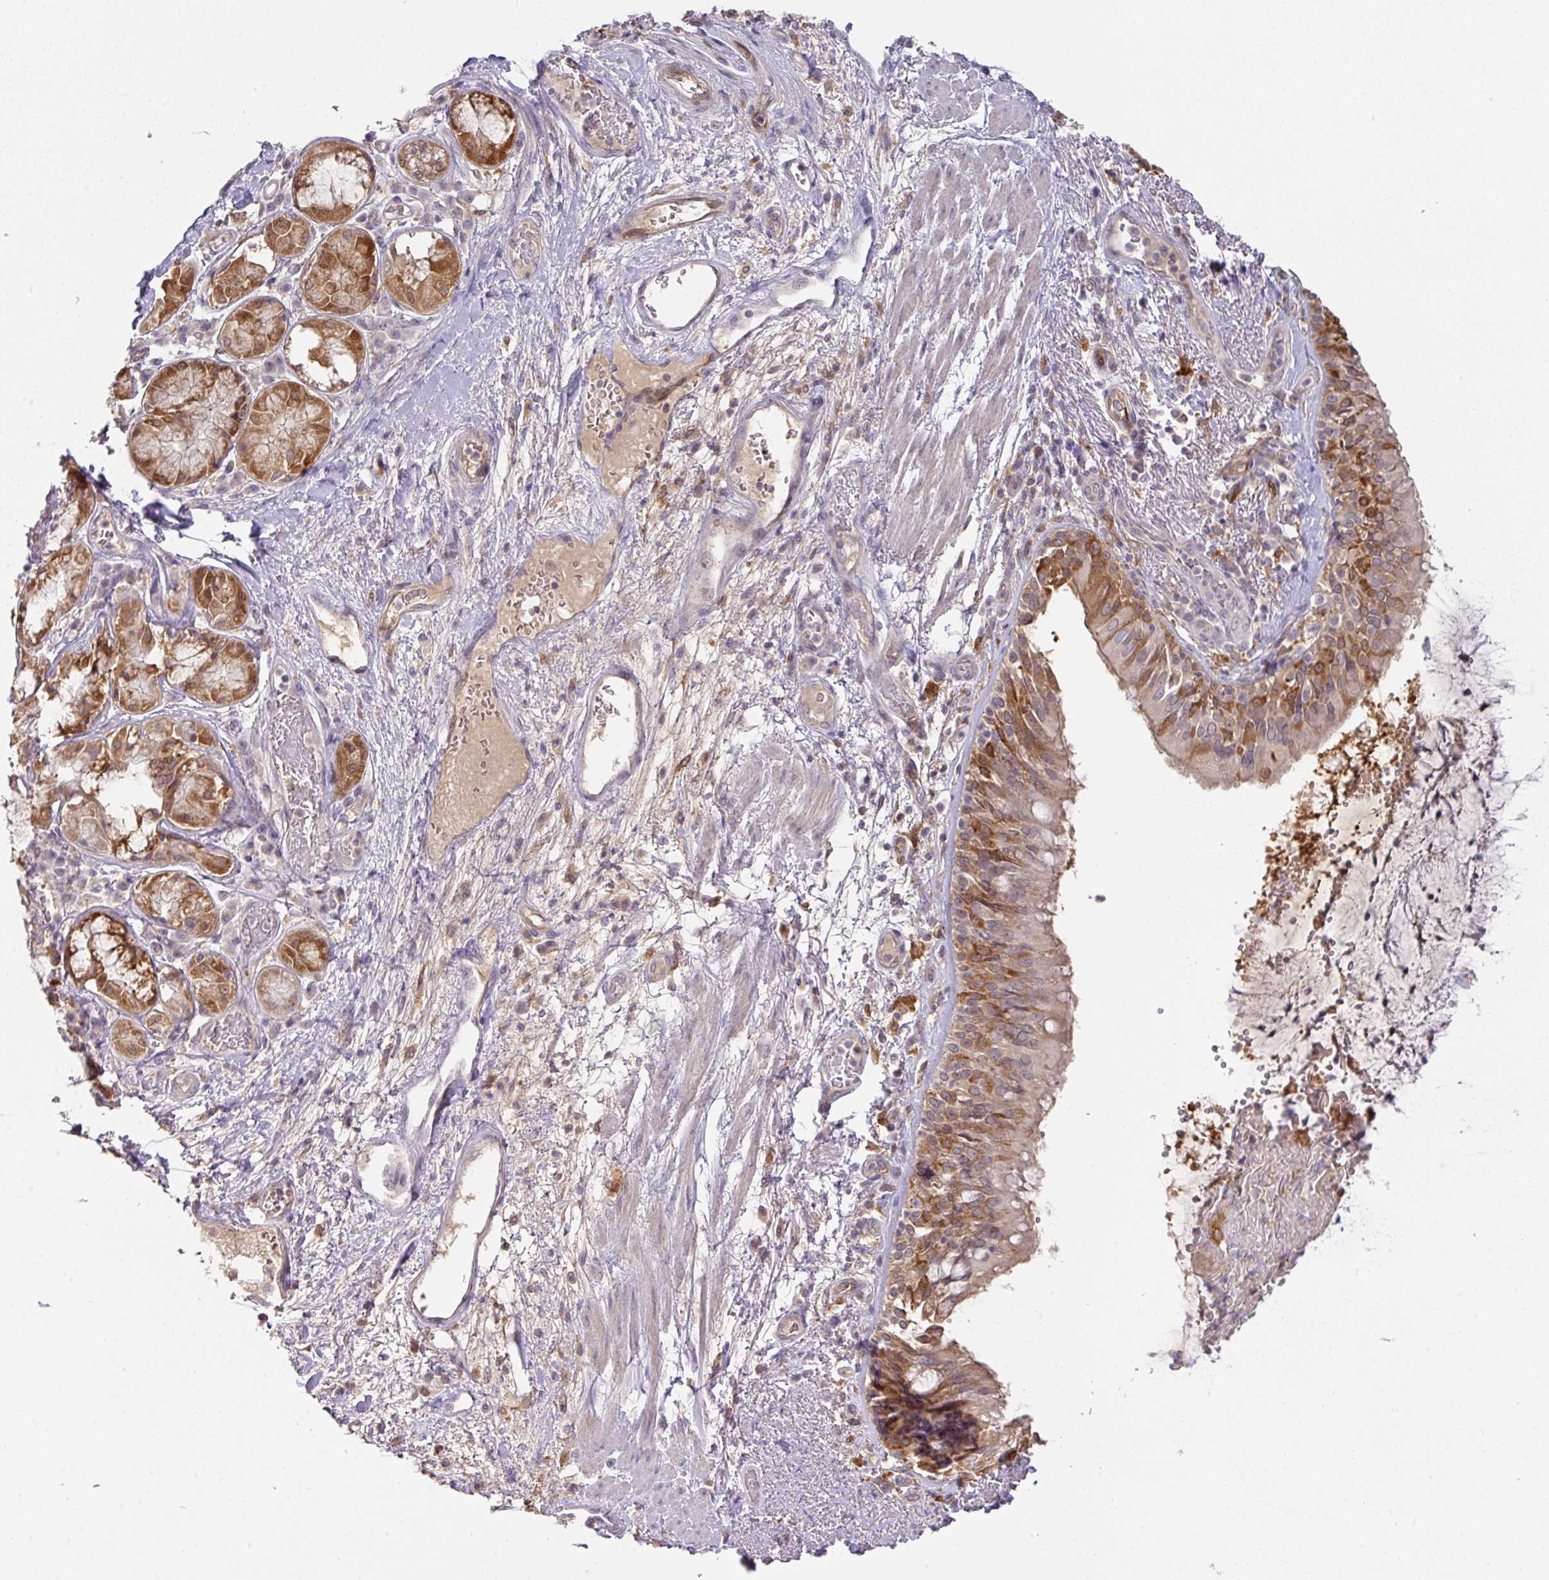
{"staining": {"intensity": "moderate", "quantity": "25%-75%", "location": "cytoplasmic/membranous"}, "tissue": "bronchus", "cell_type": "Respiratory epithelial cells", "image_type": "normal", "snomed": [{"axis": "morphology", "description": "Normal tissue, NOS"}, {"axis": "topography", "description": "Cartilage tissue"}, {"axis": "topography", "description": "Bronchus"}], "caption": "Moderate cytoplasmic/membranous expression for a protein is appreciated in approximately 25%-75% of respiratory epithelial cells of normal bronchus using immunohistochemistry (IHC).", "gene": "GCNT7", "patient": {"sex": "male", "age": 63}}